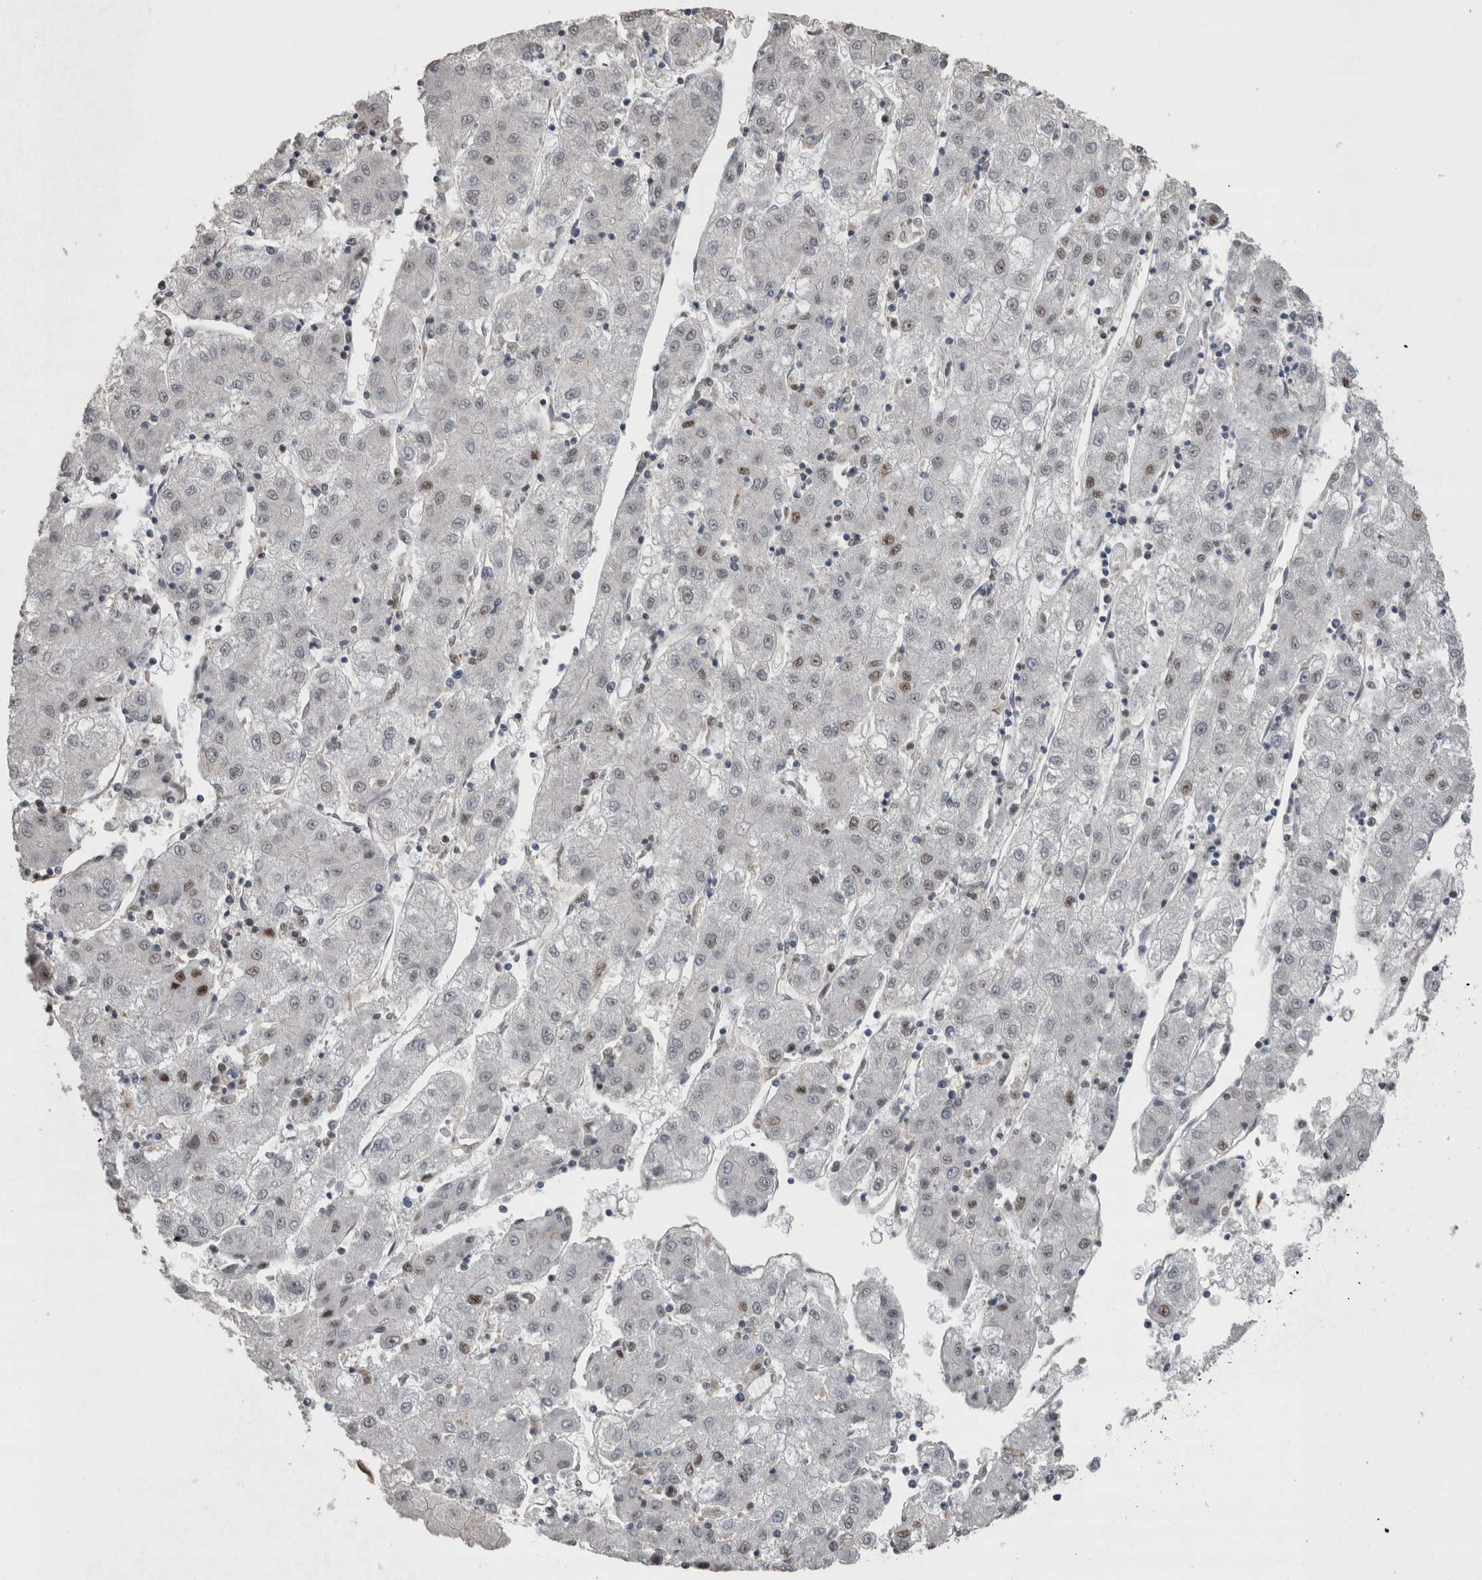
{"staining": {"intensity": "moderate", "quantity": "<25%", "location": "nuclear"}, "tissue": "liver cancer", "cell_type": "Tumor cells", "image_type": "cancer", "snomed": [{"axis": "morphology", "description": "Carcinoma, Hepatocellular, NOS"}, {"axis": "topography", "description": "Liver"}], "caption": "Immunohistochemical staining of human hepatocellular carcinoma (liver) exhibits low levels of moderate nuclear positivity in about <25% of tumor cells. (brown staining indicates protein expression, while blue staining denotes nuclei).", "gene": "POLD2", "patient": {"sex": "male", "age": 72}}